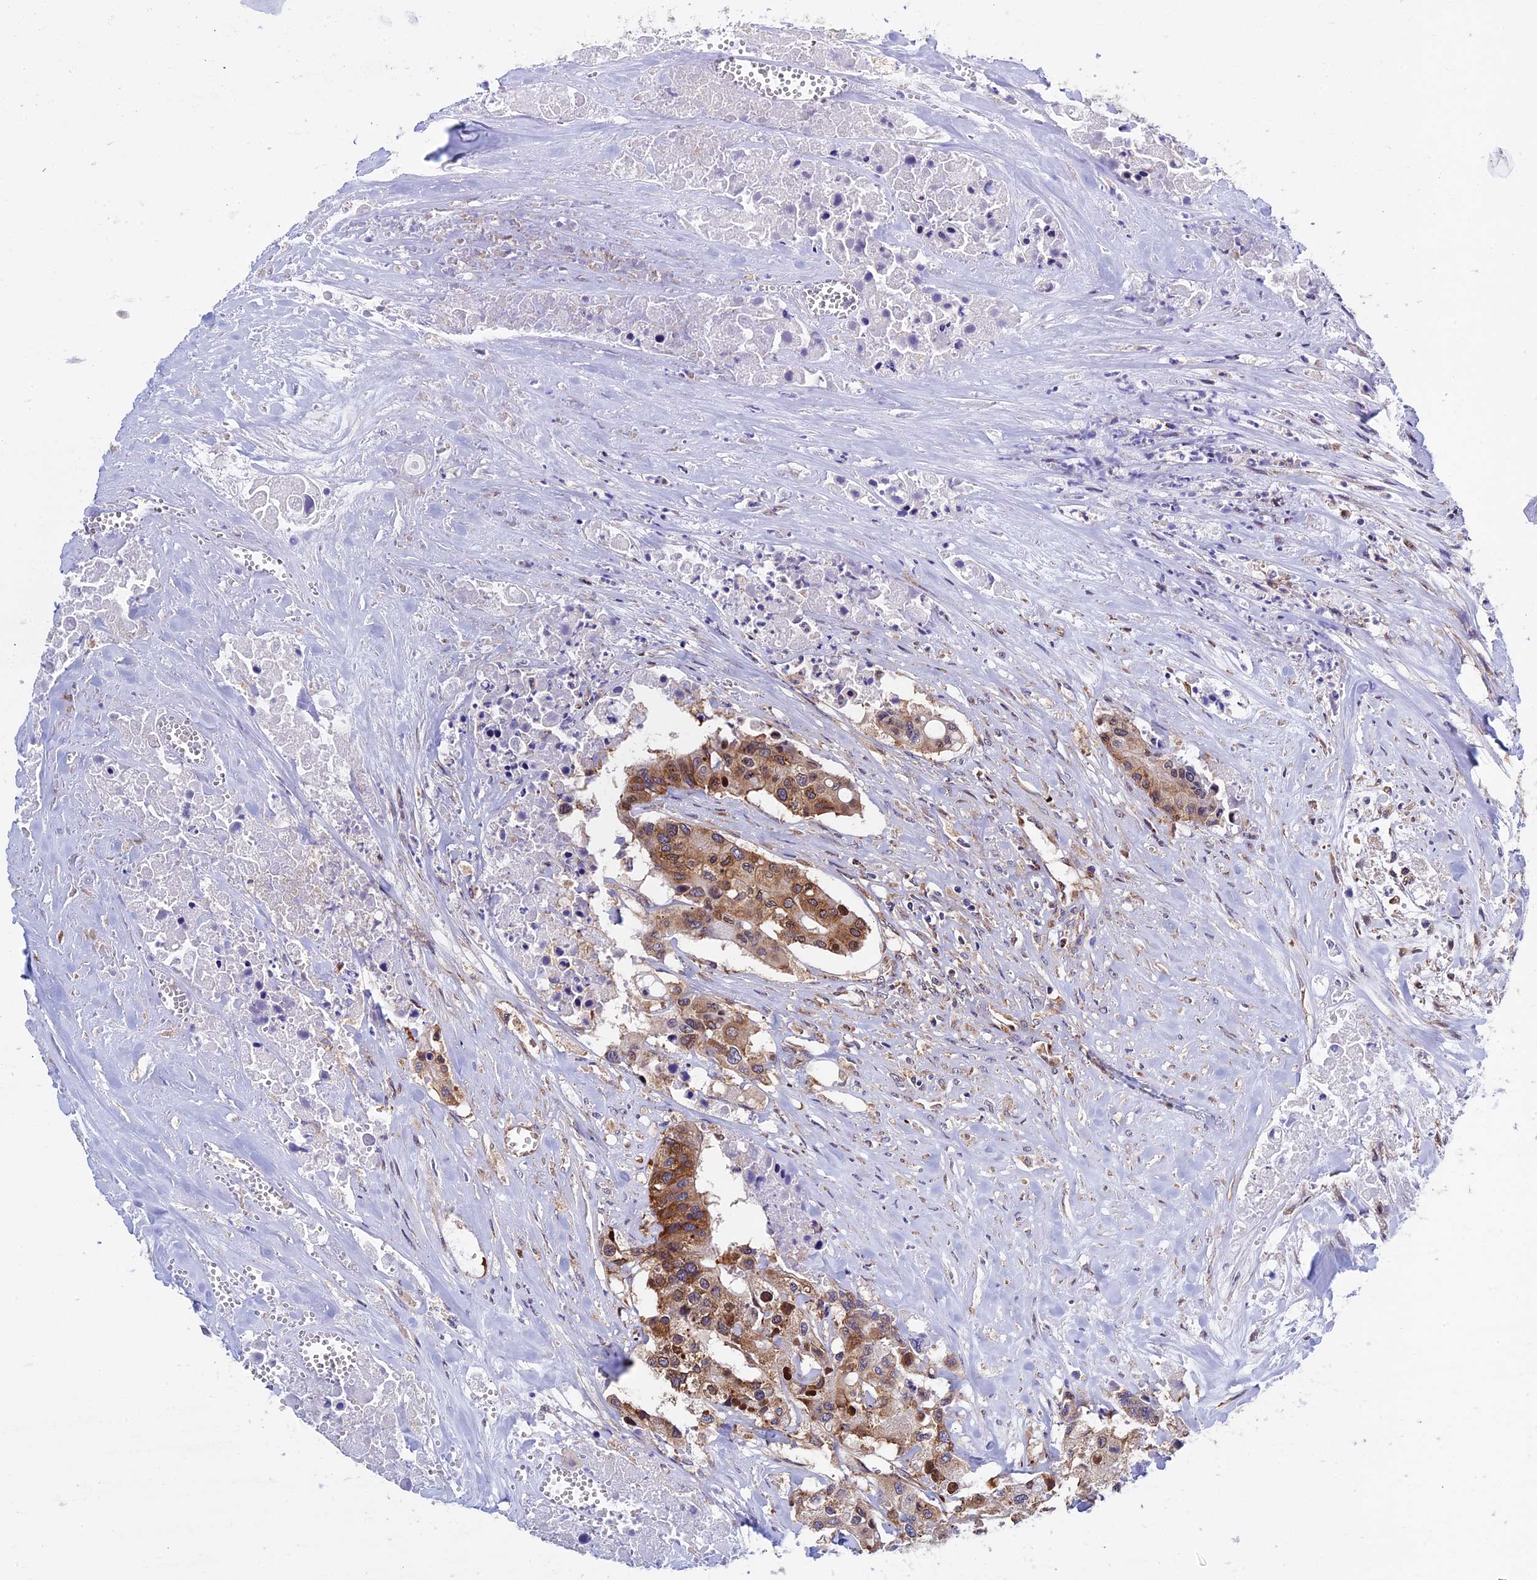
{"staining": {"intensity": "moderate", "quantity": ">75%", "location": "cytoplasmic/membranous,nuclear"}, "tissue": "colorectal cancer", "cell_type": "Tumor cells", "image_type": "cancer", "snomed": [{"axis": "morphology", "description": "Adenocarcinoma, NOS"}, {"axis": "topography", "description": "Colon"}], "caption": "Immunohistochemical staining of human colorectal adenocarcinoma exhibits medium levels of moderate cytoplasmic/membranous and nuclear expression in about >75% of tumor cells. (brown staining indicates protein expression, while blue staining denotes nuclei).", "gene": "SLC9A5", "patient": {"sex": "male", "age": 77}}